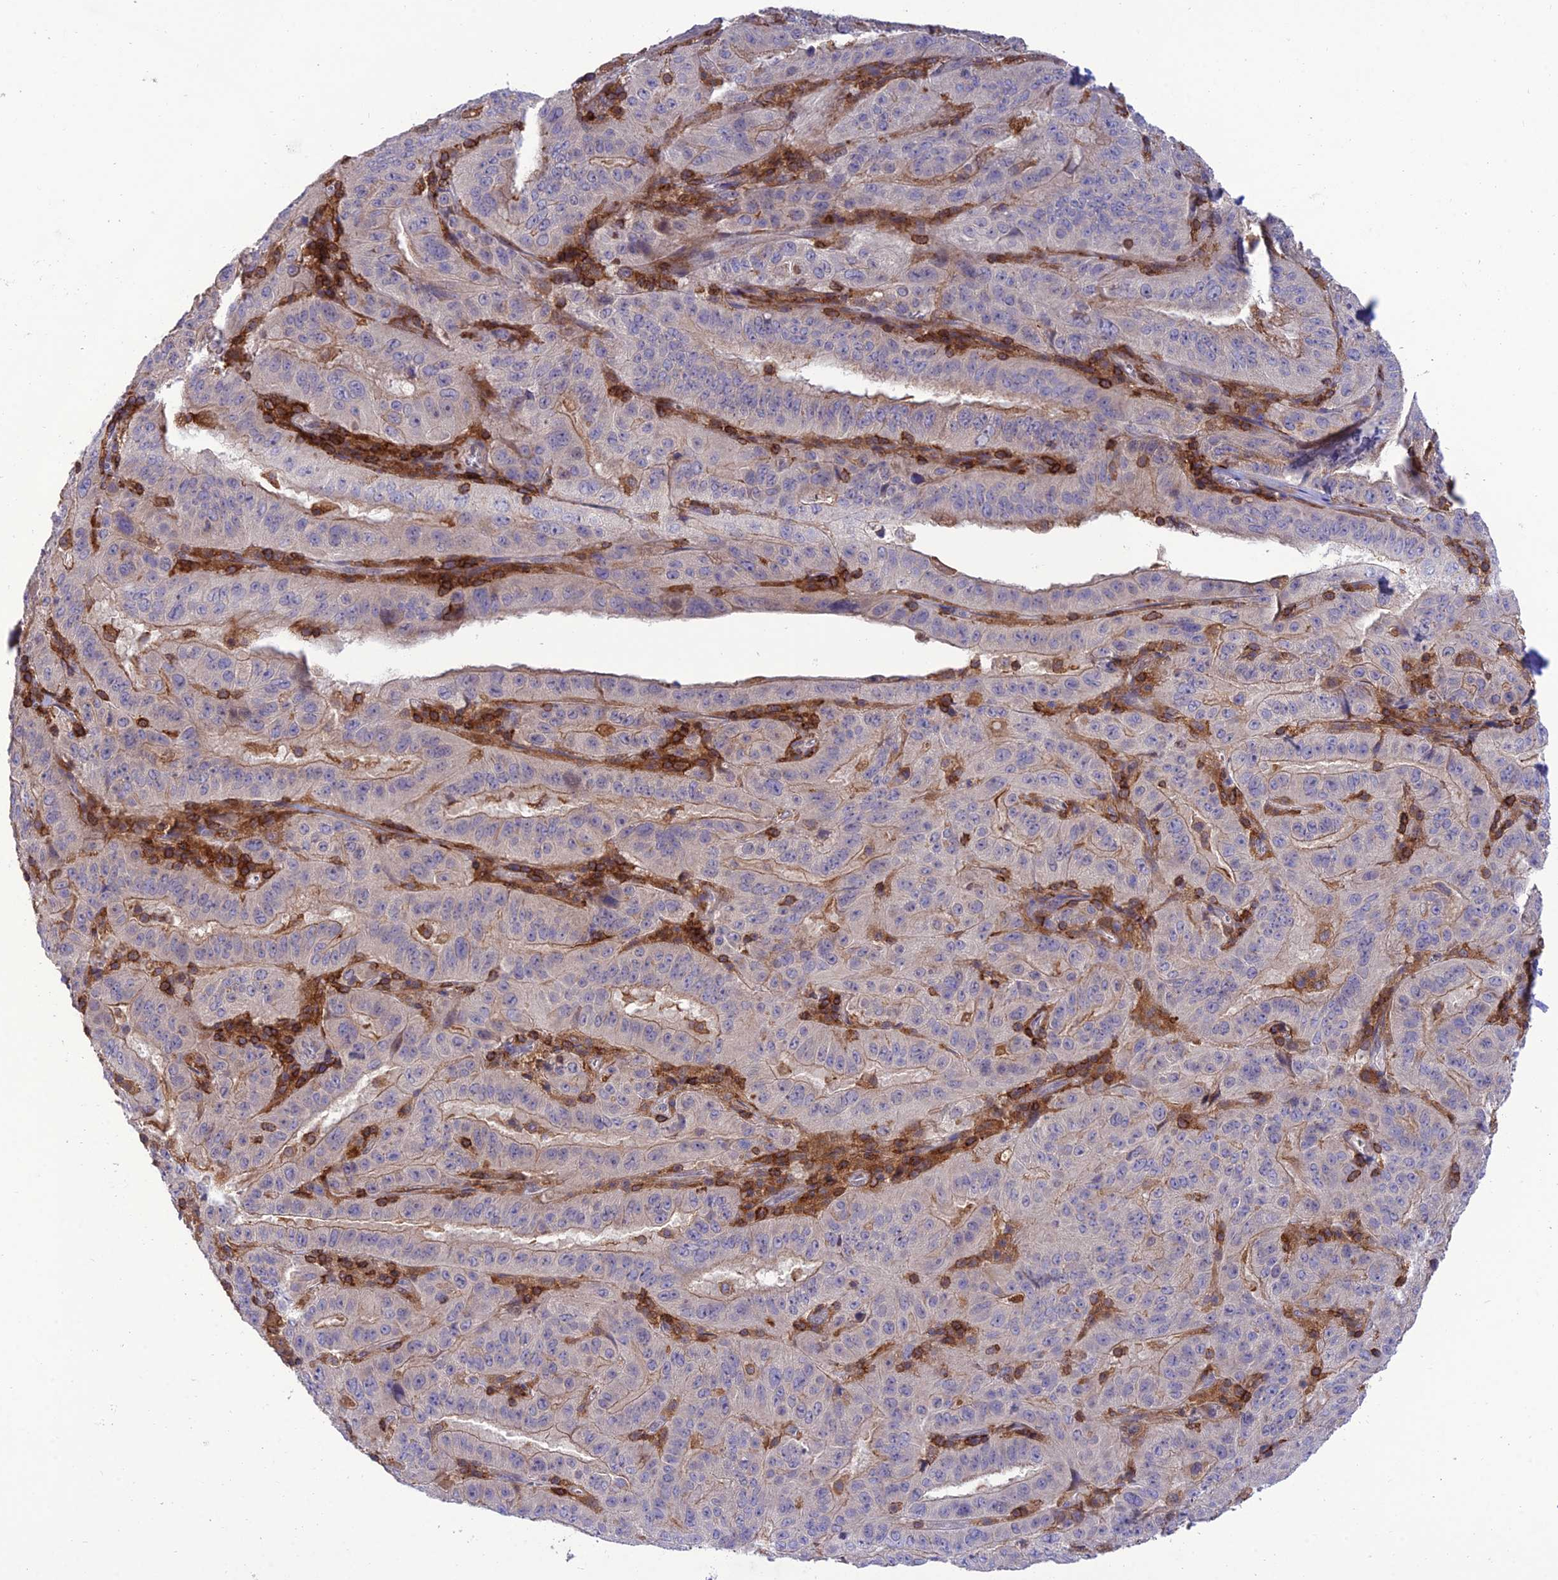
{"staining": {"intensity": "weak", "quantity": "25%-75%", "location": "cytoplasmic/membranous"}, "tissue": "pancreatic cancer", "cell_type": "Tumor cells", "image_type": "cancer", "snomed": [{"axis": "morphology", "description": "Adenocarcinoma, NOS"}, {"axis": "topography", "description": "Pancreas"}], "caption": "Brown immunohistochemical staining in adenocarcinoma (pancreatic) displays weak cytoplasmic/membranous staining in about 25%-75% of tumor cells. Nuclei are stained in blue.", "gene": "FAM76A", "patient": {"sex": "male", "age": 63}}